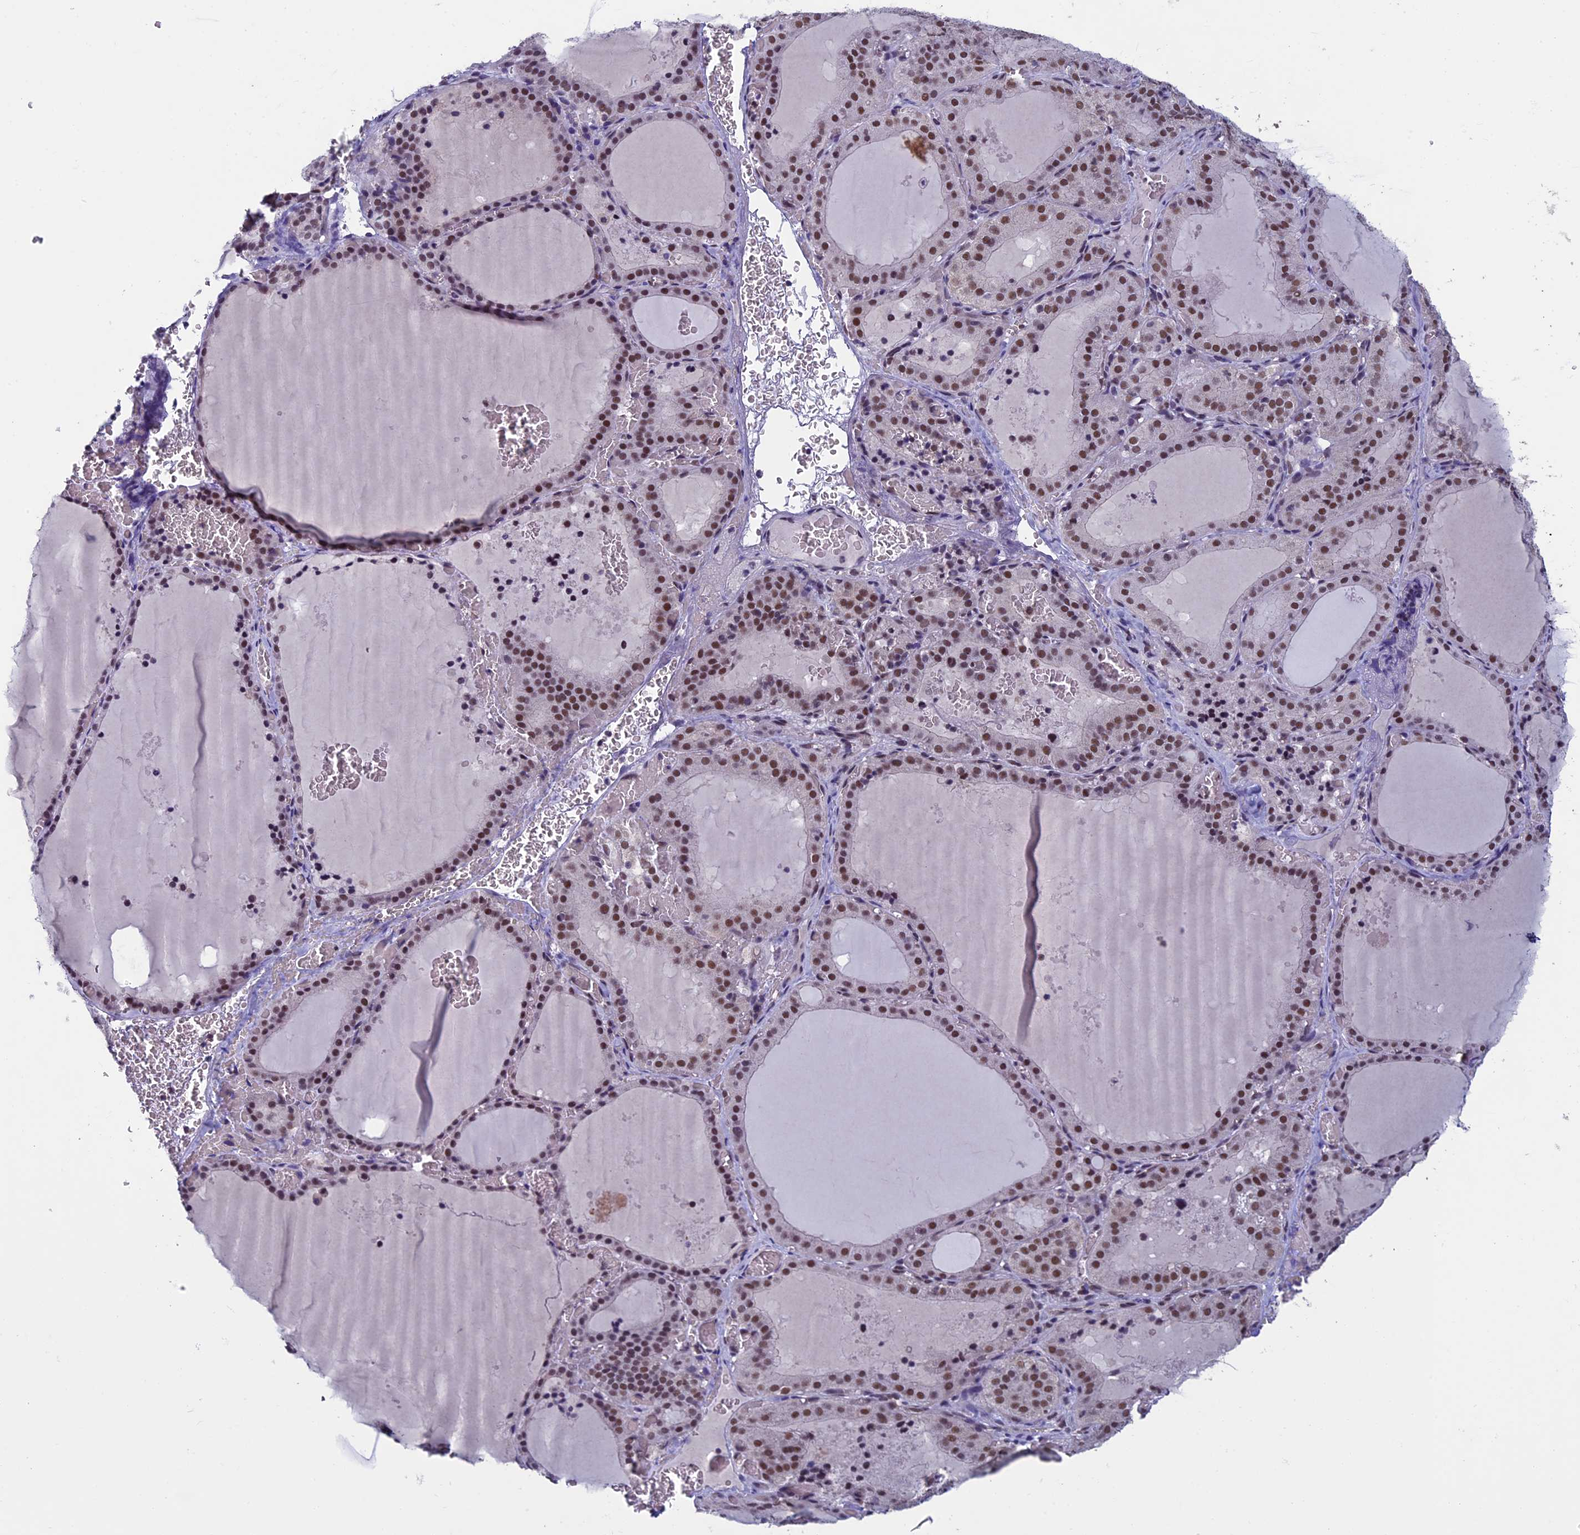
{"staining": {"intensity": "moderate", "quantity": ">75%", "location": "nuclear"}, "tissue": "thyroid gland", "cell_type": "Glandular cells", "image_type": "normal", "snomed": [{"axis": "morphology", "description": "Normal tissue, NOS"}, {"axis": "topography", "description": "Thyroid gland"}], "caption": "Moderate nuclear staining for a protein is seen in about >75% of glandular cells of unremarkable thyroid gland using immunohistochemistry (IHC).", "gene": "RNF40", "patient": {"sex": "female", "age": 39}}